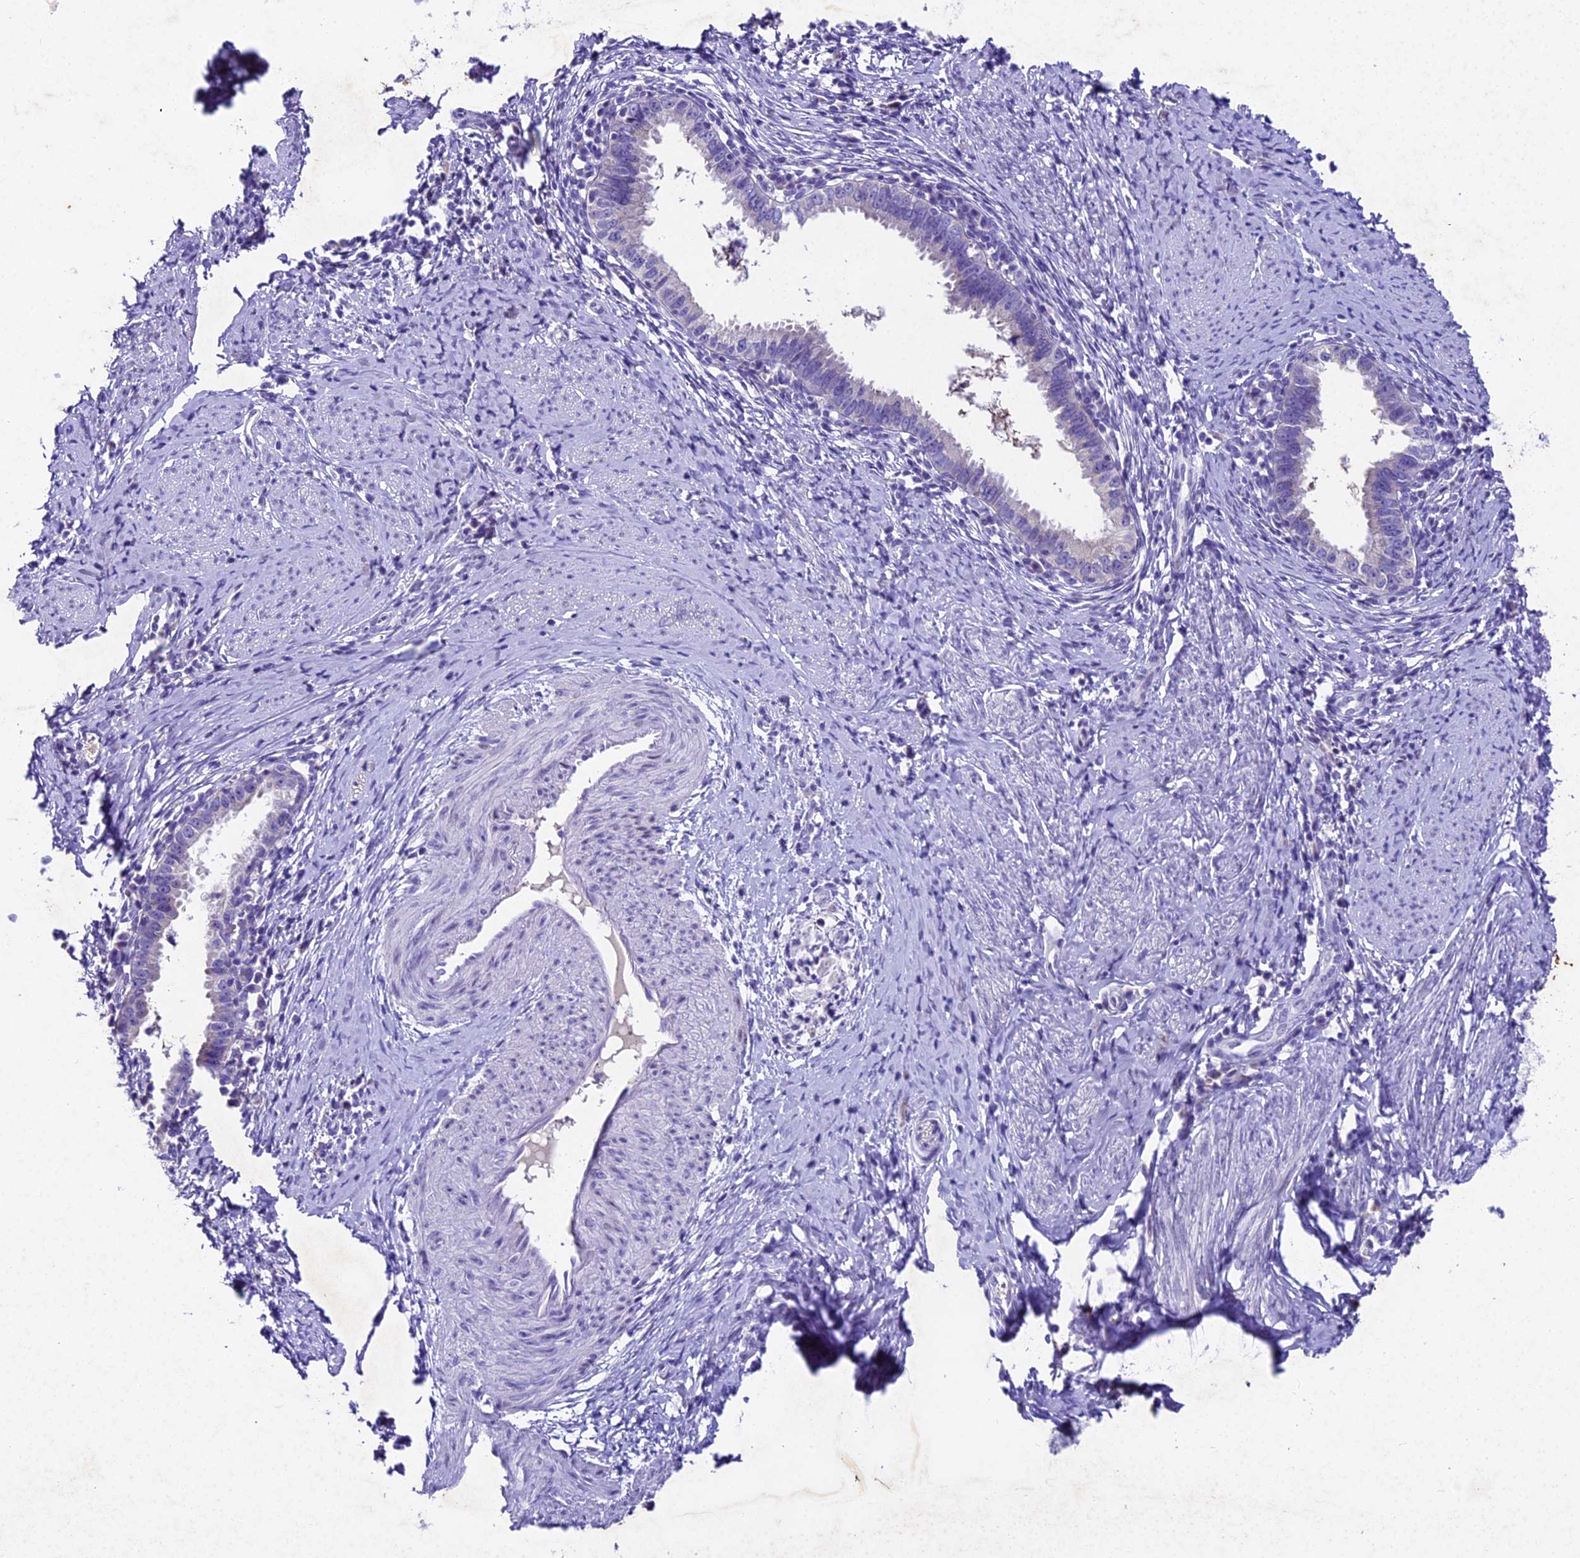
{"staining": {"intensity": "negative", "quantity": "none", "location": "none"}, "tissue": "cervical cancer", "cell_type": "Tumor cells", "image_type": "cancer", "snomed": [{"axis": "morphology", "description": "Adenocarcinoma, NOS"}, {"axis": "topography", "description": "Cervix"}], "caption": "Human cervical cancer (adenocarcinoma) stained for a protein using IHC demonstrates no staining in tumor cells.", "gene": "IFT140", "patient": {"sex": "female", "age": 36}}